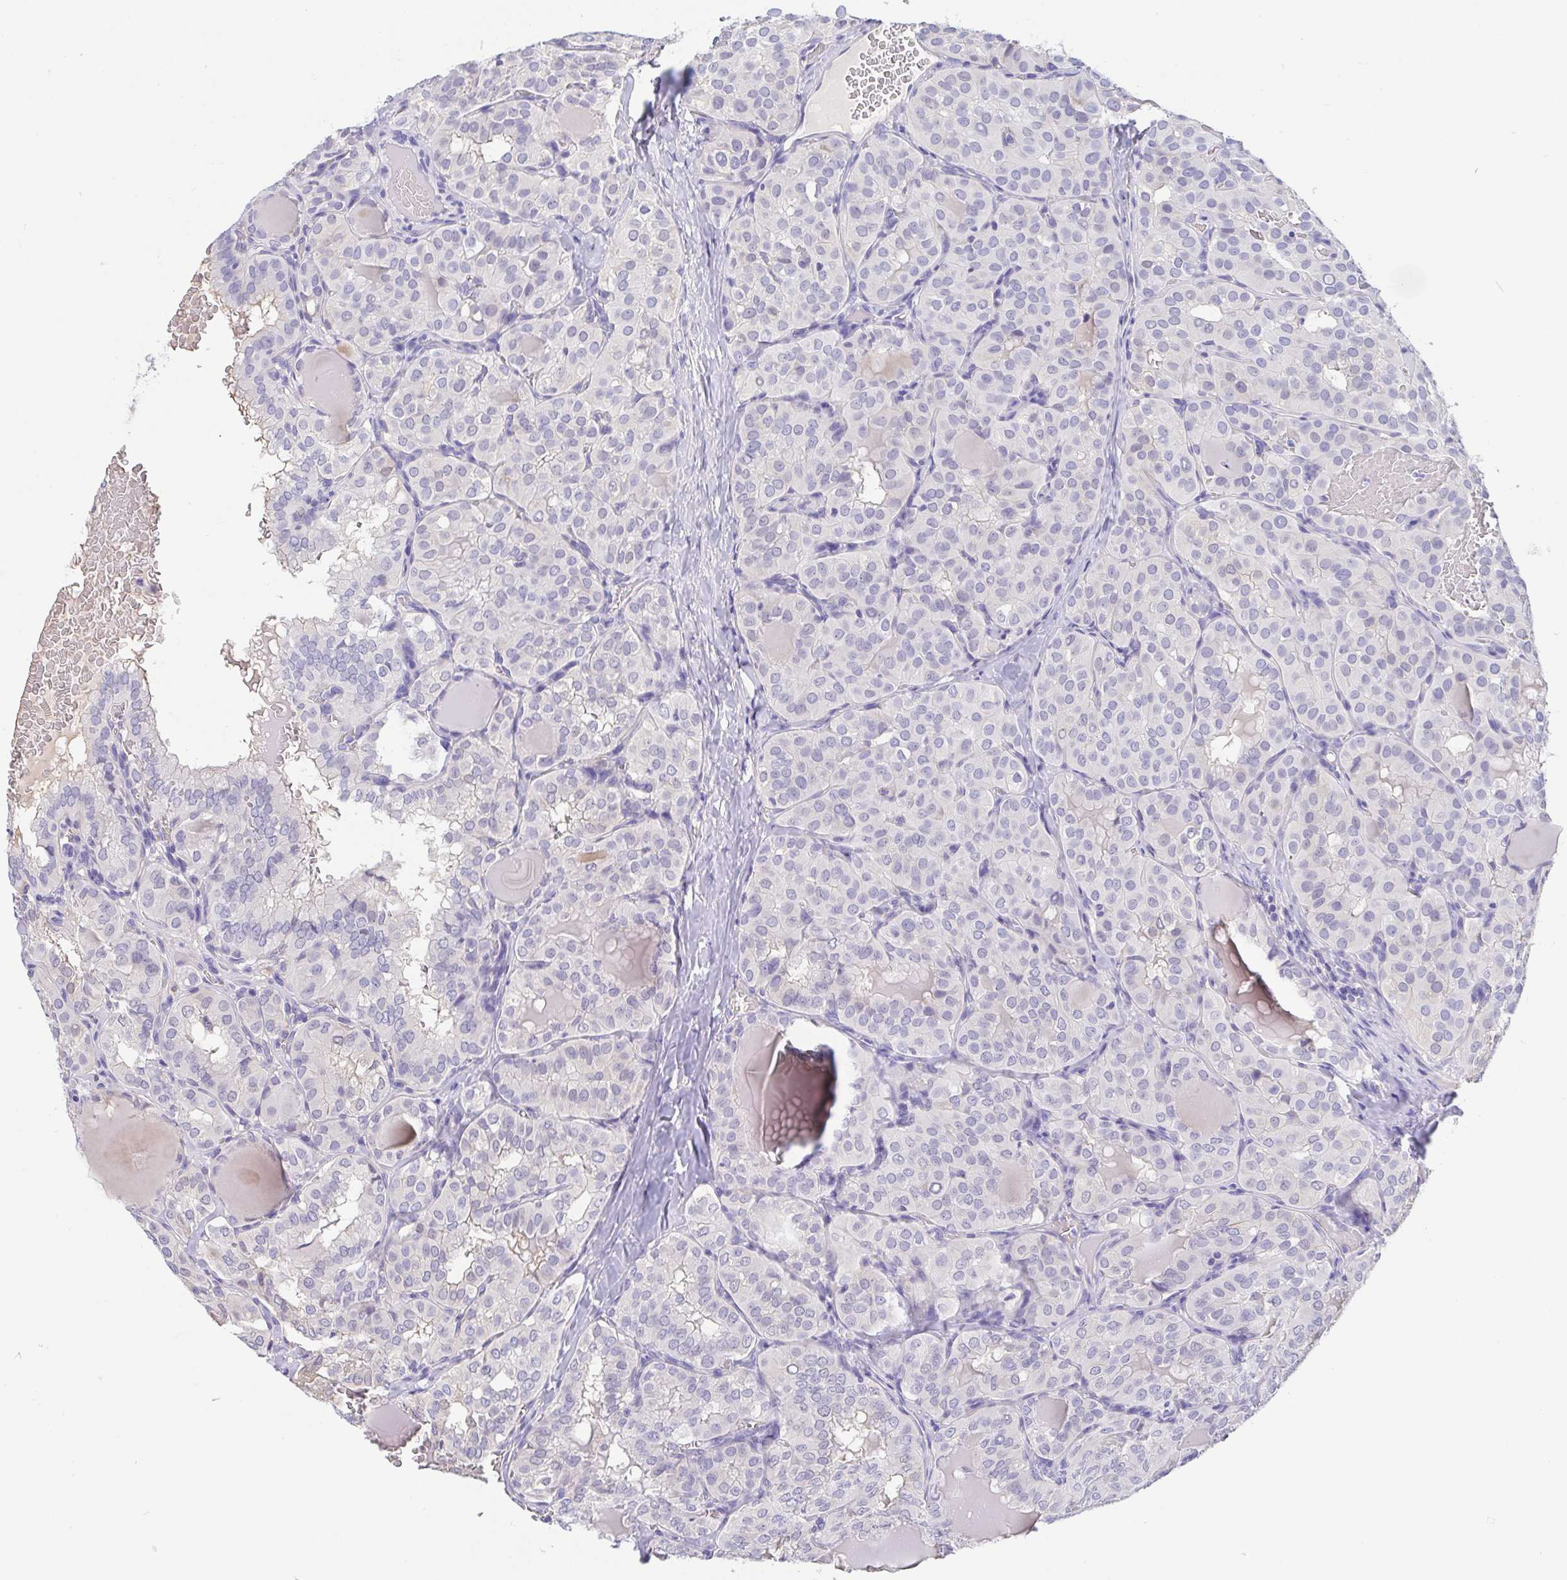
{"staining": {"intensity": "negative", "quantity": "none", "location": "none"}, "tissue": "thyroid cancer", "cell_type": "Tumor cells", "image_type": "cancer", "snomed": [{"axis": "morphology", "description": "Papillary adenocarcinoma, NOS"}, {"axis": "topography", "description": "Thyroid gland"}], "caption": "IHC micrograph of neoplastic tissue: thyroid cancer (papillary adenocarcinoma) stained with DAB exhibits no significant protein positivity in tumor cells. Brightfield microscopy of immunohistochemistry stained with DAB (brown) and hematoxylin (blue), captured at high magnification.", "gene": "TREH", "patient": {"sex": "male", "age": 20}}